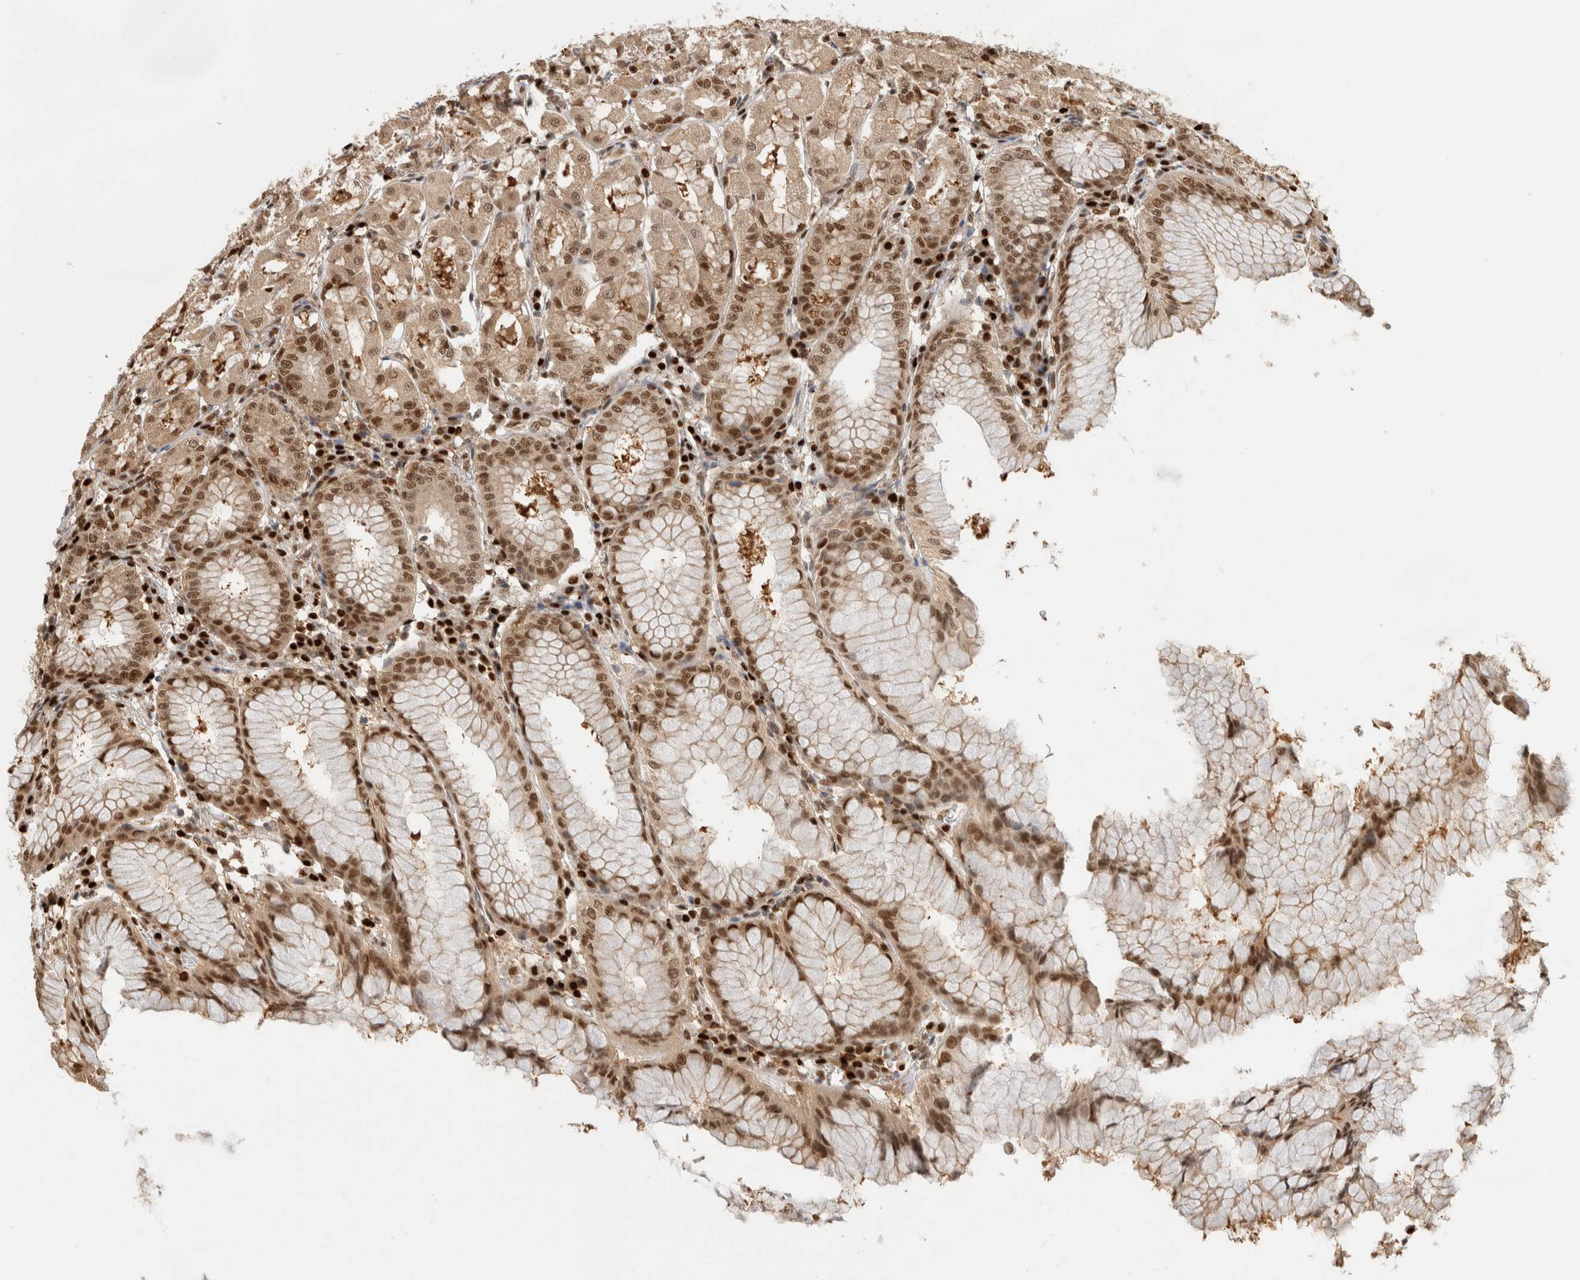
{"staining": {"intensity": "moderate", "quantity": ">75%", "location": "cytoplasmic/membranous,nuclear"}, "tissue": "stomach", "cell_type": "Glandular cells", "image_type": "normal", "snomed": [{"axis": "morphology", "description": "Normal tissue, NOS"}, {"axis": "topography", "description": "Stomach, lower"}], "caption": "Normal stomach reveals moderate cytoplasmic/membranous,nuclear expression in about >75% of glandular cells, visualized by immunohistochemistry.", "gene": "SNRNP40", "patient": {"sex": "female", "age": 56}}